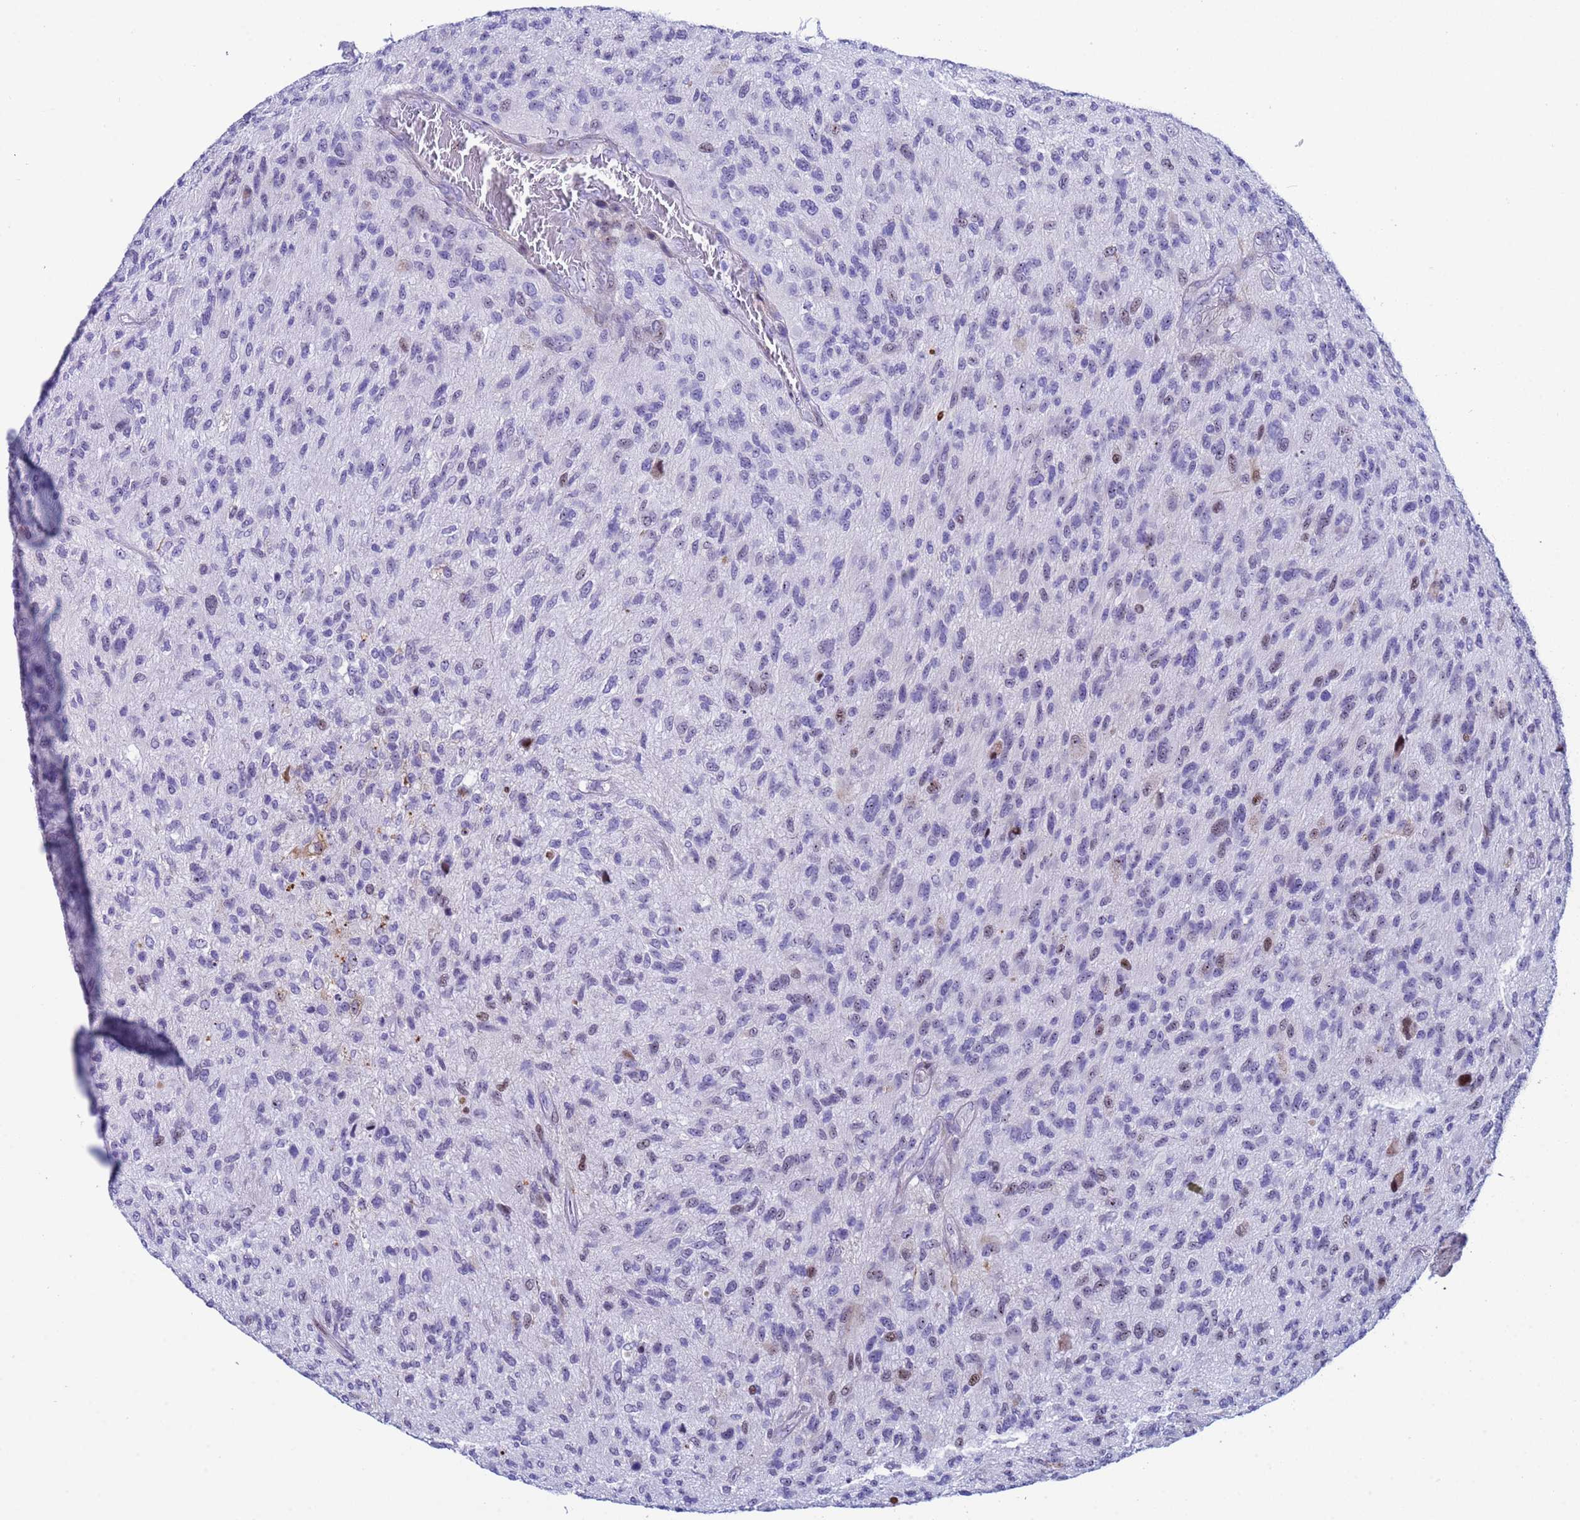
{"staining": {"intensity": "moderate", "quantity": "<25%", "location": "nuclear"}, "tissue": "glioma", "cell_type": "Tumor cells", "image_type": "cancer", "snomed": [{"axis": "morphology", "description": "Glioma, malignant, High grade"}, {"axis": "topography", "description": "Brain"}], "caption": "This is a histology image of IHC staining of high-grade glioma (malignant), which shows moderate expression in the nuclear of tumor cells.", "gene": "POP5", "patient": {"sex": "male", "age": 47}}